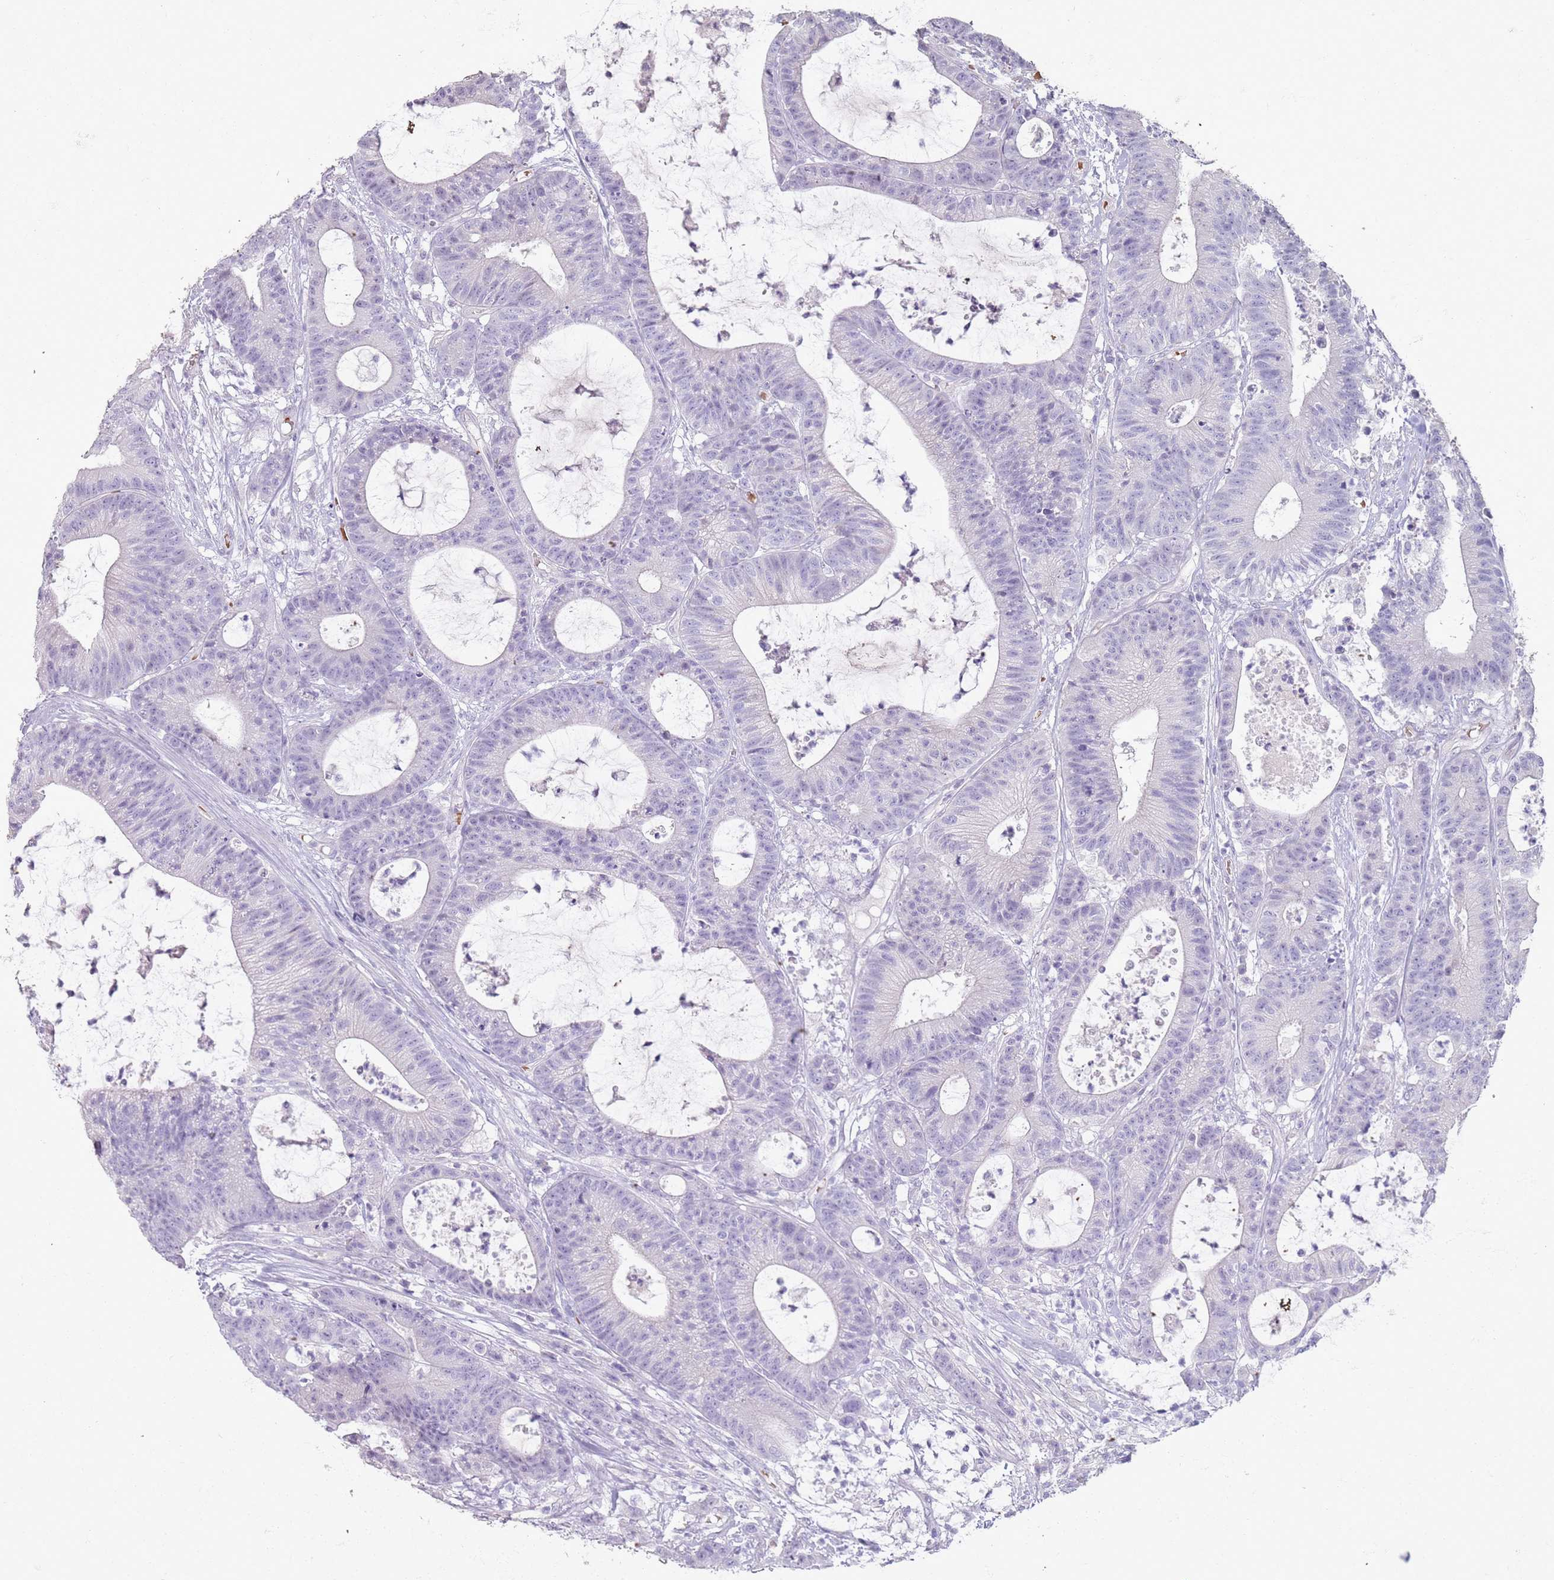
{"staining": {"intensity": "negative", "quantity": "none", "location": "none"}, "tissue": "colorectal cancer", "cell_type": "Tumor cells", "image_type": "cancer", "snomed": [{"axis": "morphology", "description": "Adenocarcinoma, NOS"}, {"axis": "topography", "description": "Colon"}], "caption": "Human colorectal cancer stained for a protein using IHC demonstrates no staining in tumor cells.", "gene": "CD40LG", "patient": {"sex": "female", "age": 84}}